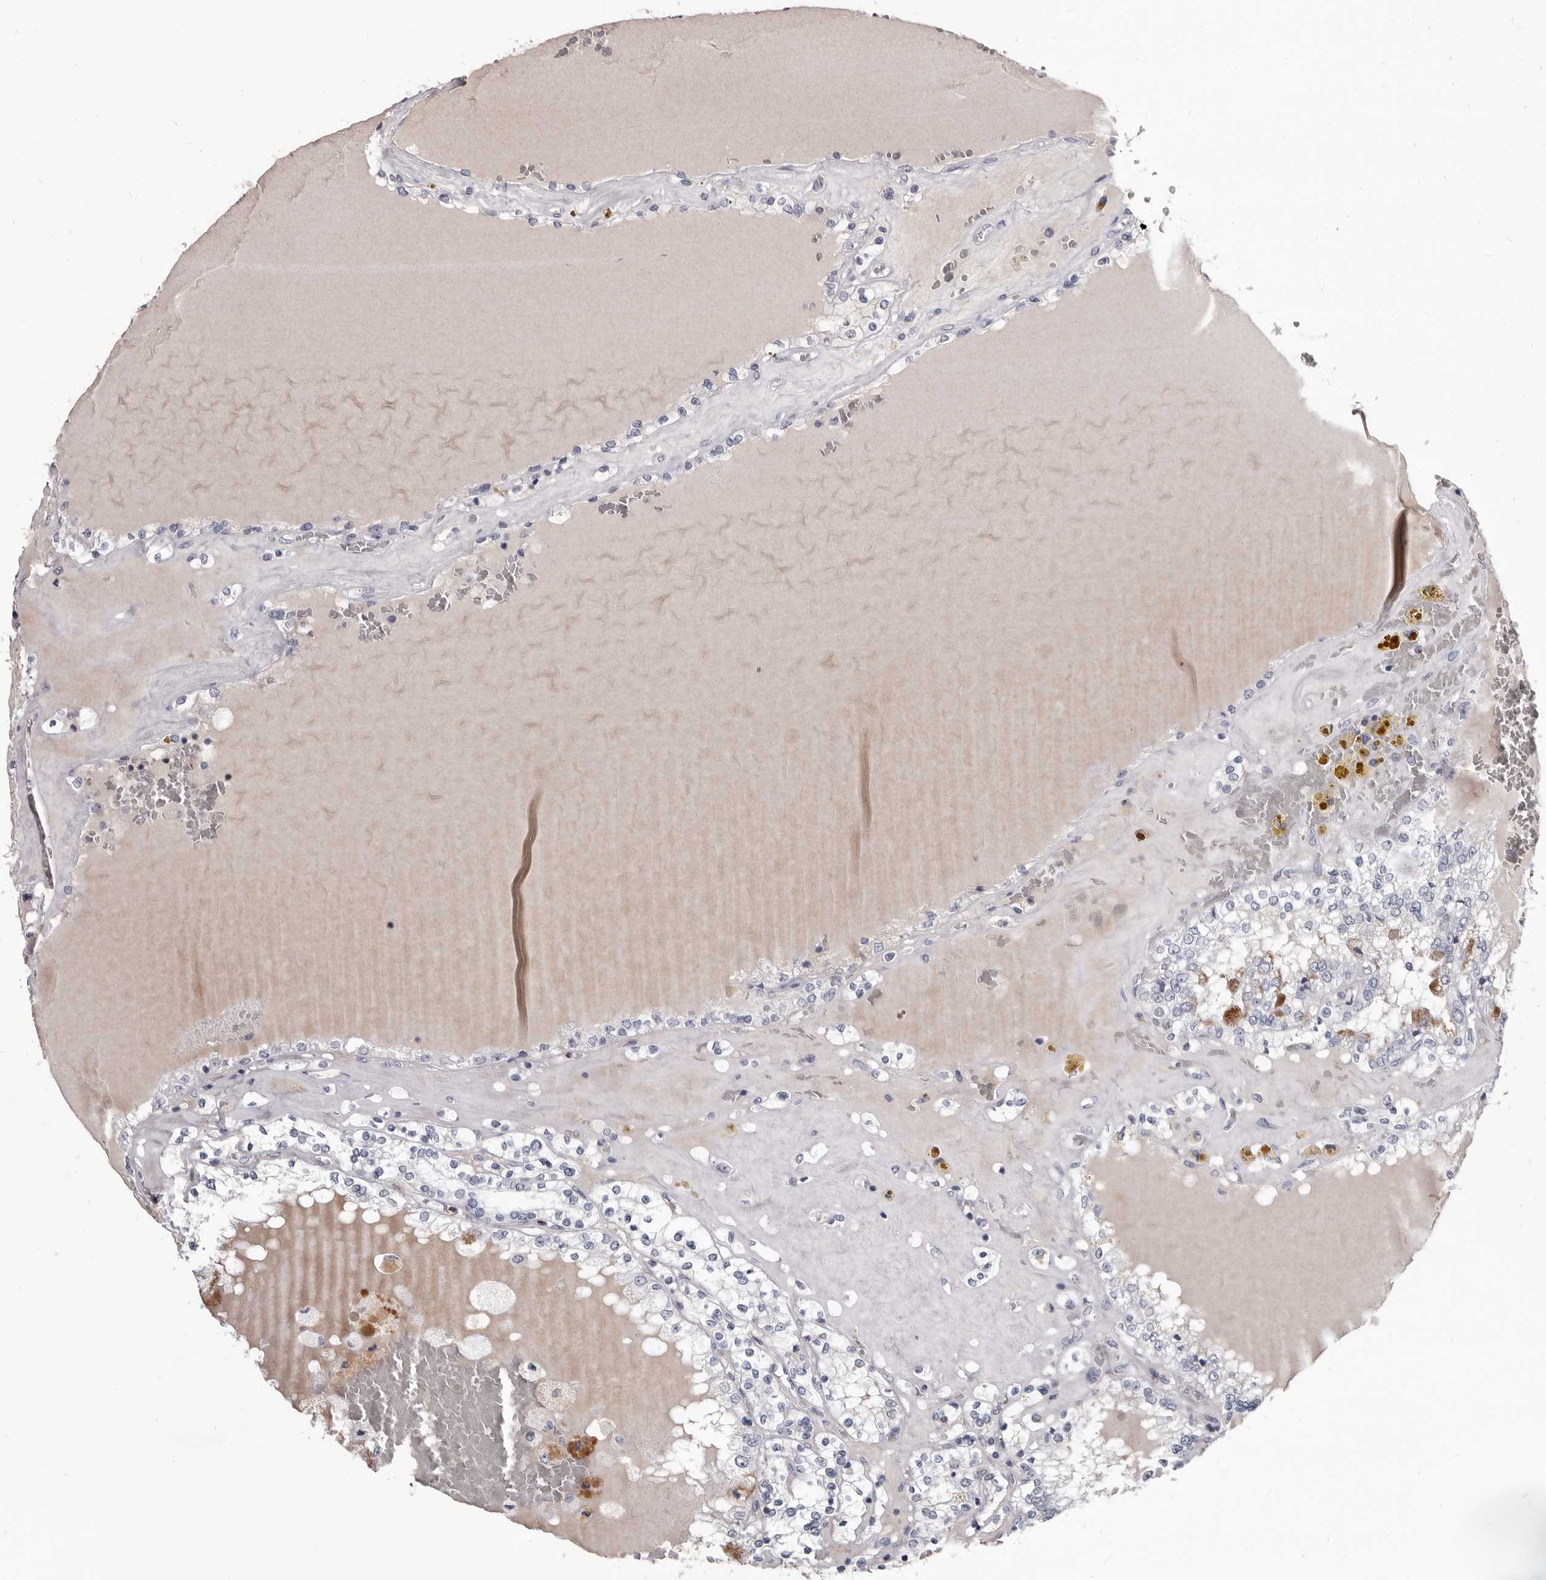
{"staining": {"intensity": "negative", "quantity": "none", "location": "none"}, "tissue": "renal cancer", "cell_type": "Tumor cells", "image_type": "cancer", "snomed": [{"axis": "morphology", "description": "Adenocarcinoma, NOS"}, {"axis": "topography", "description": "Kidney"}], "caption": "Renal cancer was stained to show a protein in brown. There is no significant staining in tumor cells.", "gene": "GZMH", "patient": {"sex": "female", "age": 56}}